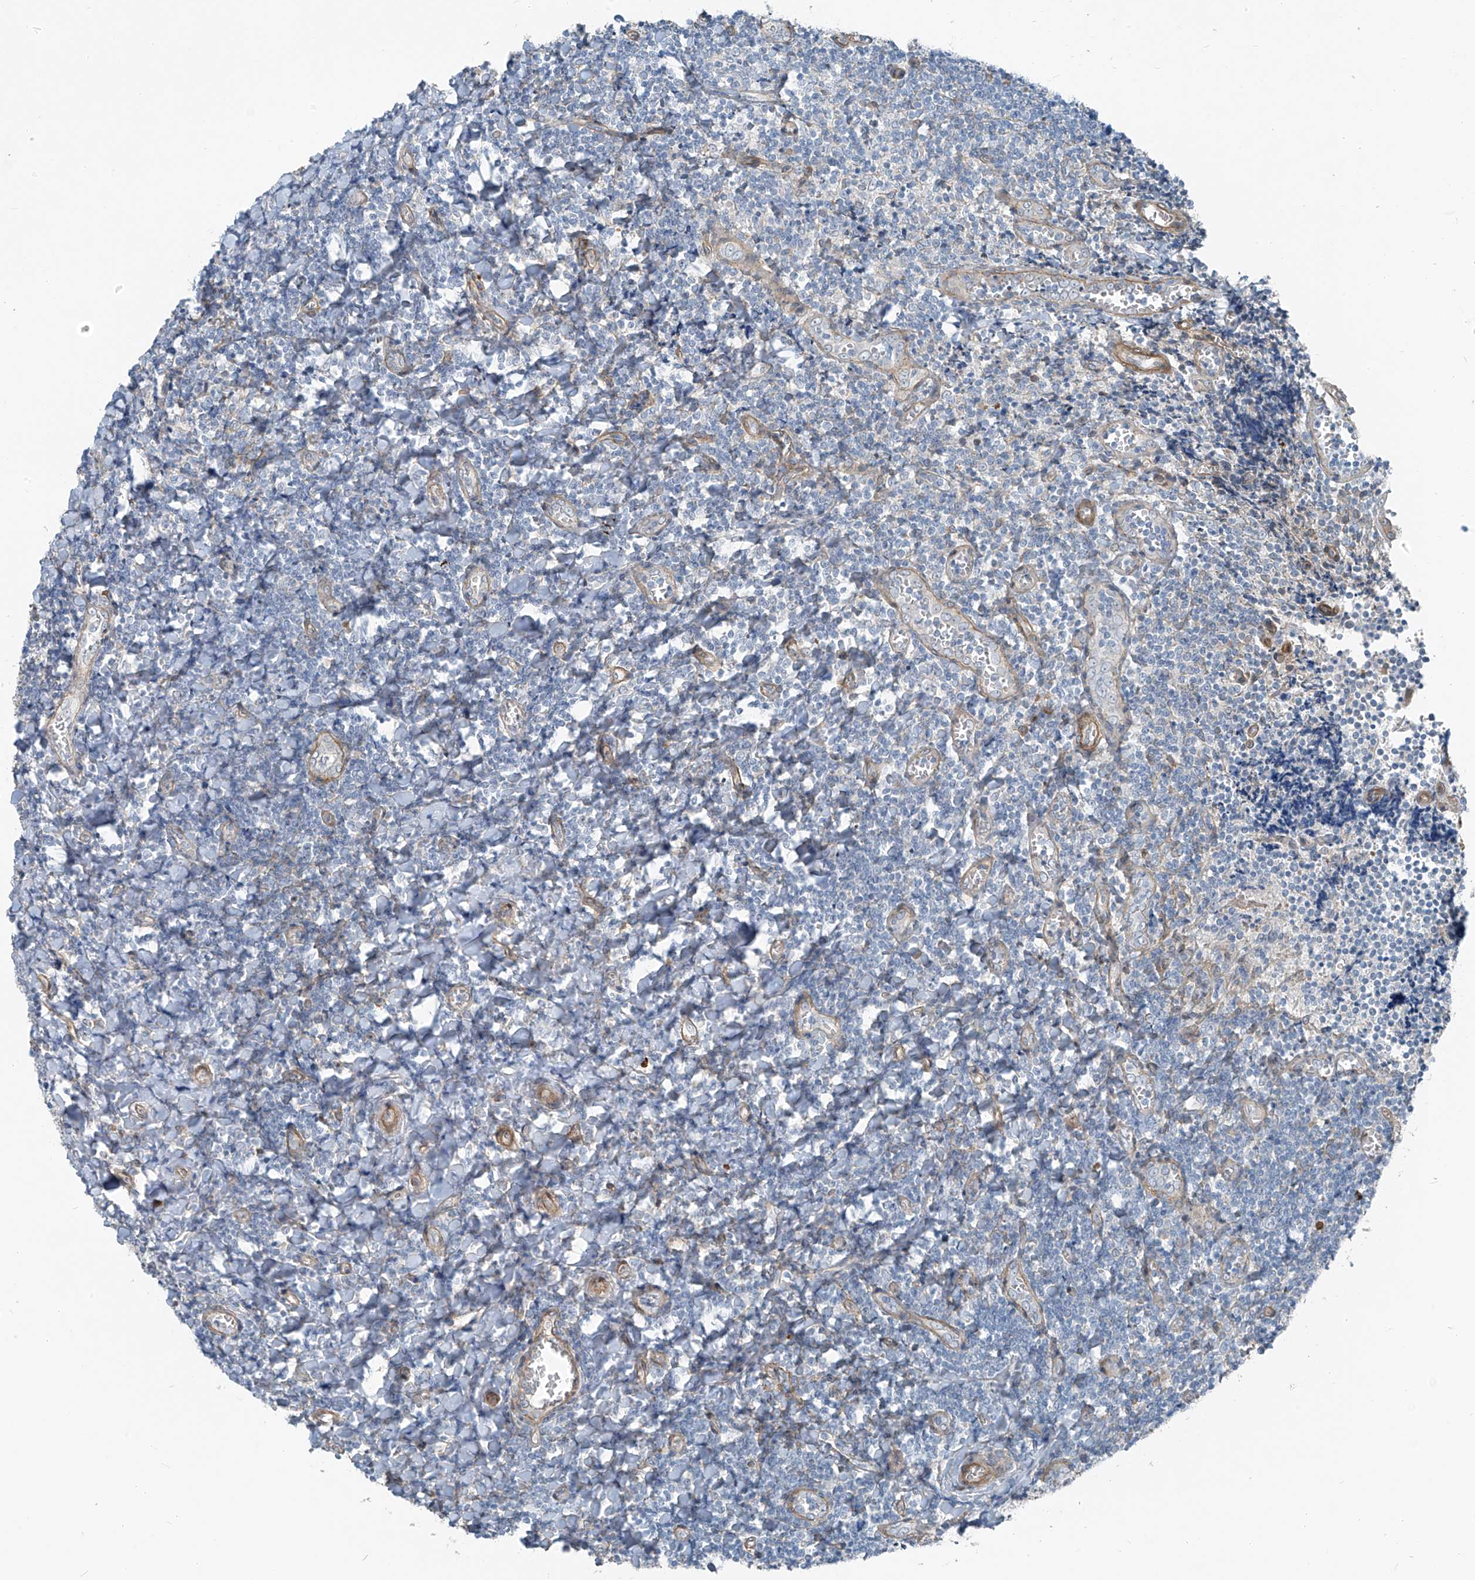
{"staining": {"intensity": "negative", "quantity": "none", "location": "none"}, "tissue": "tonsil", "cell_type": "Germinal center cells", "image_type": "normal", "snomed": [{"axis": "morphology", "description": "Normal tissue, NOS"}, {"axis": "topography", "description": "Tonsil"}], "caption": "This is a histopathology image of immunohistochemistry (IHC) staining of normal tonsil, which shows no staining in germinal center cells. (Brightfield microscopy of DAB (3,3'-diaminobenzidine) immunohistochemistry (IHC) at high magnification).", "gene": "TNS2", "patient": {"sex": "male", "age": 27}}